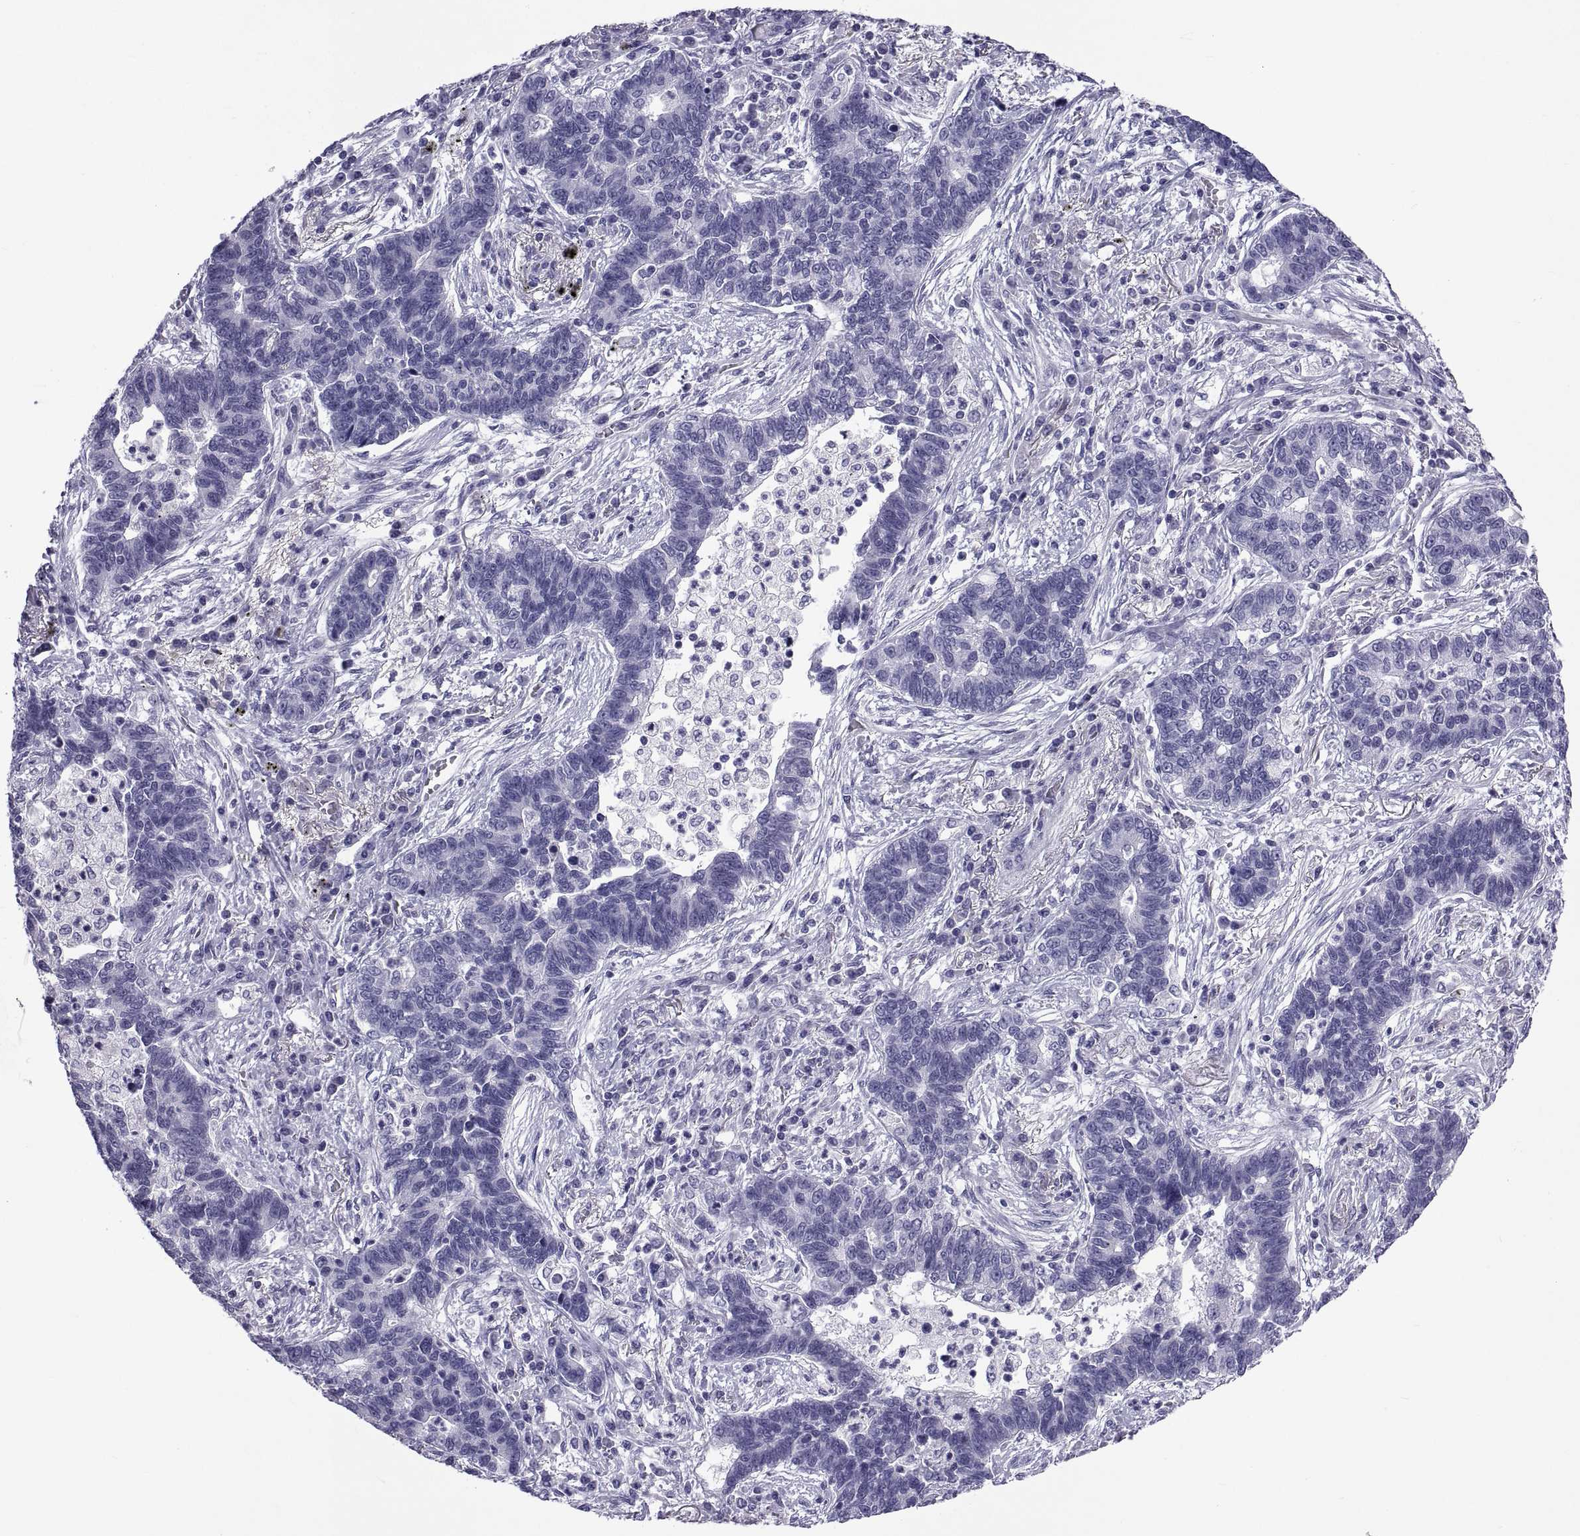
{"staining": {"intensity": "negative", "quantity": "none", "location": "none"}, "tissue": "lung cancer", "cell_type": "Tumor cells", "image_type": "cancer", "snomed": [{"axis": "morphology", "description": "Adenocarcinoma, NOS"}, {"axis": "topography", "description": "Lung"}], "caption": "Tumor cells show no significant expression in lung adenocarcinoma. Nuclei are stained in blue.", "gene": "NPTX2", "patient": {"sex": "female", "age": 57}}